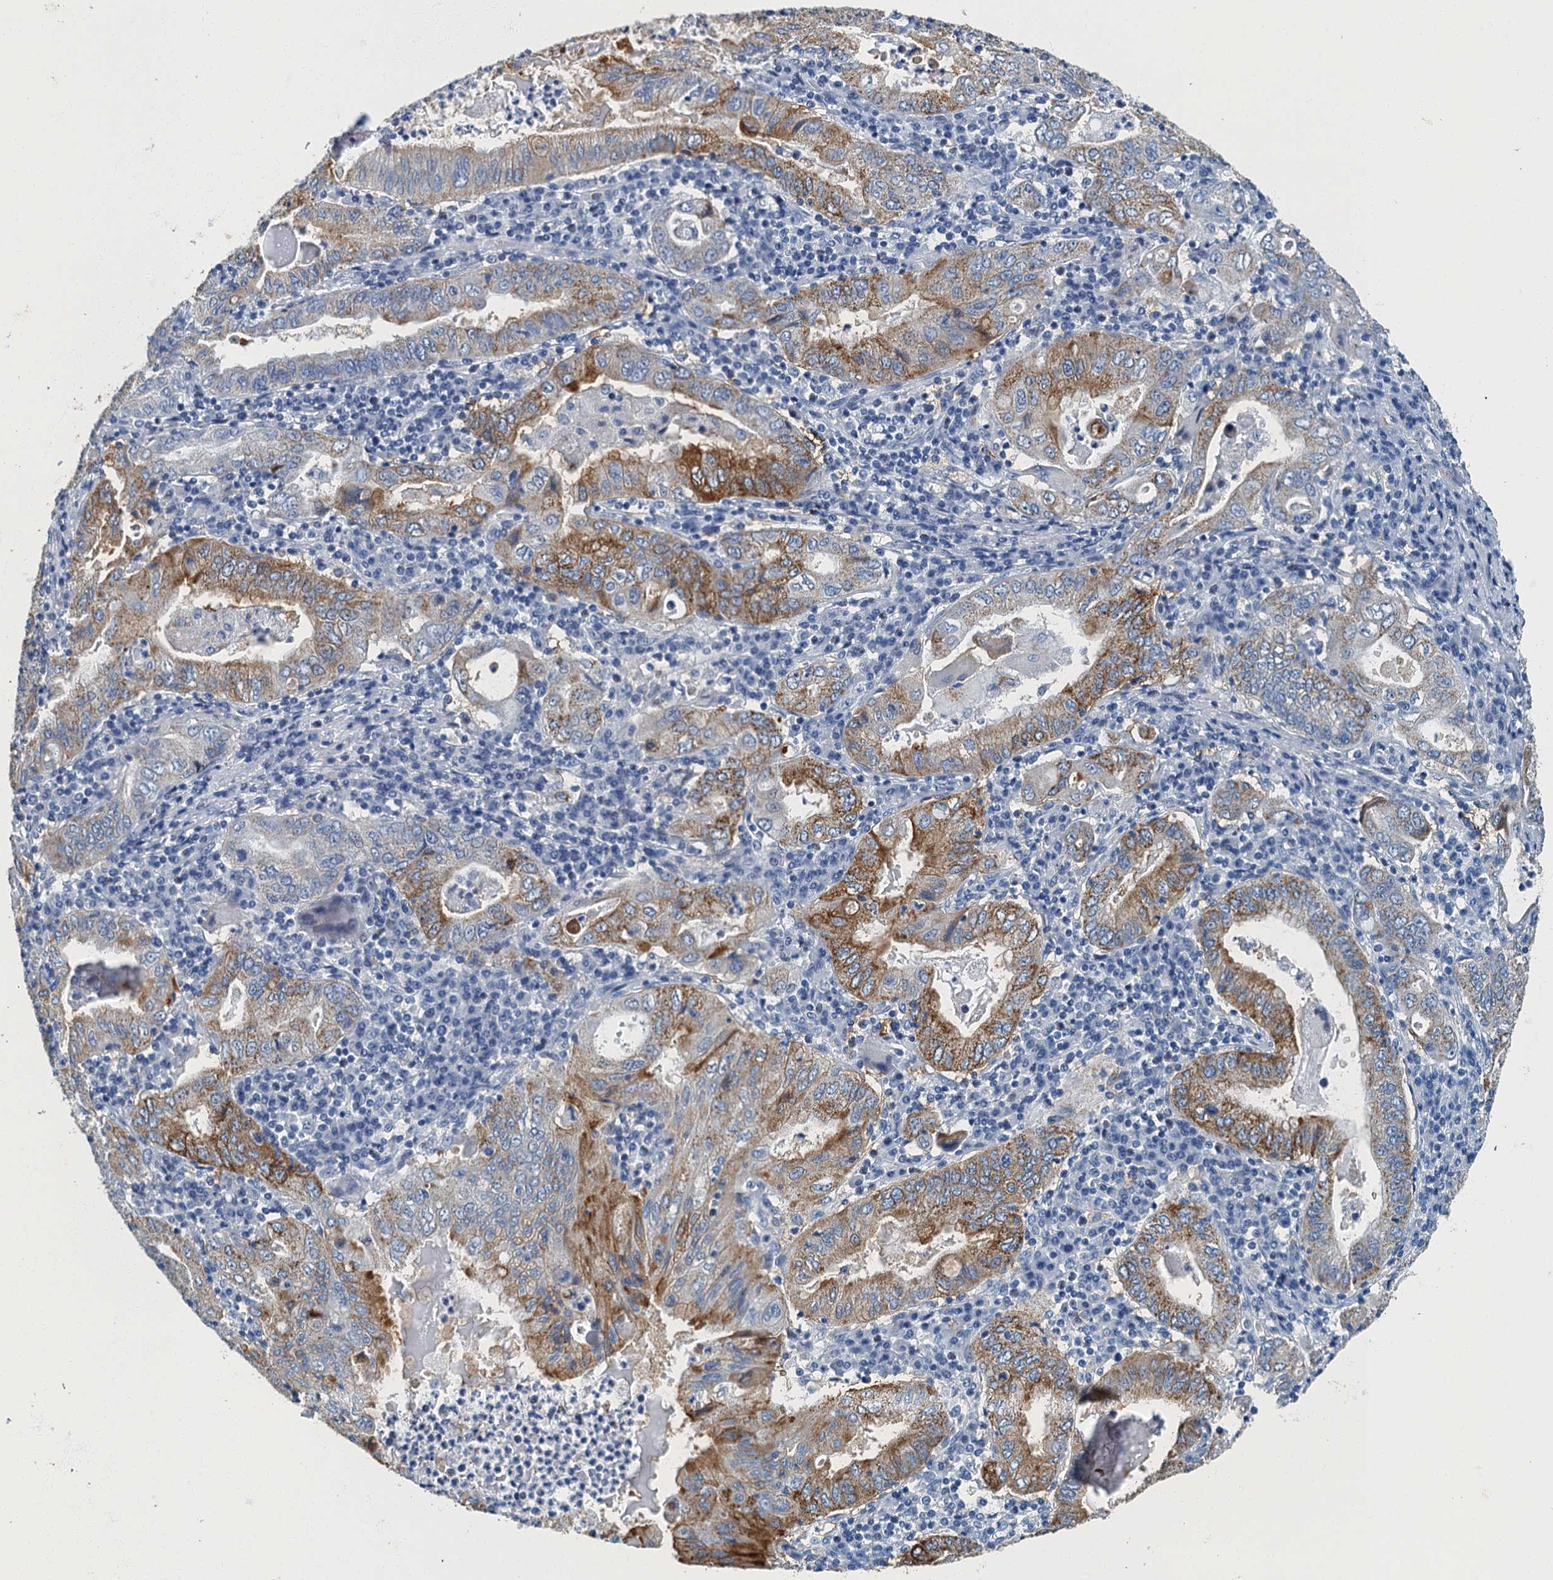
{"staining": {"intensity": "moderate", "quantity": "25%-75%", "location": "cytoplasmic/membranous"}, "tissue": "stomach cancer", "cell_type": "Tumor cells", "image_type": "cancer", "snomed": [{"axis": "morphology", "description": "Normal tissue, NOS"}, {"axis": "morphology", "description": "Adenocarcinoma, NOS"}, {"axis": "topography", "description": "Esophagus"}, {"axis": "topography", "description": "Stomach, upper"}, {"axis": "topography", "description": "Peripheral nerve tissue"}], "caption": "Stomach cancer stained for a protein reveals moderate cytoplasmic/membranous positivity in tumor cells.", "gene": "GADL1", "patient": {"sex": "male", "age": 62}}